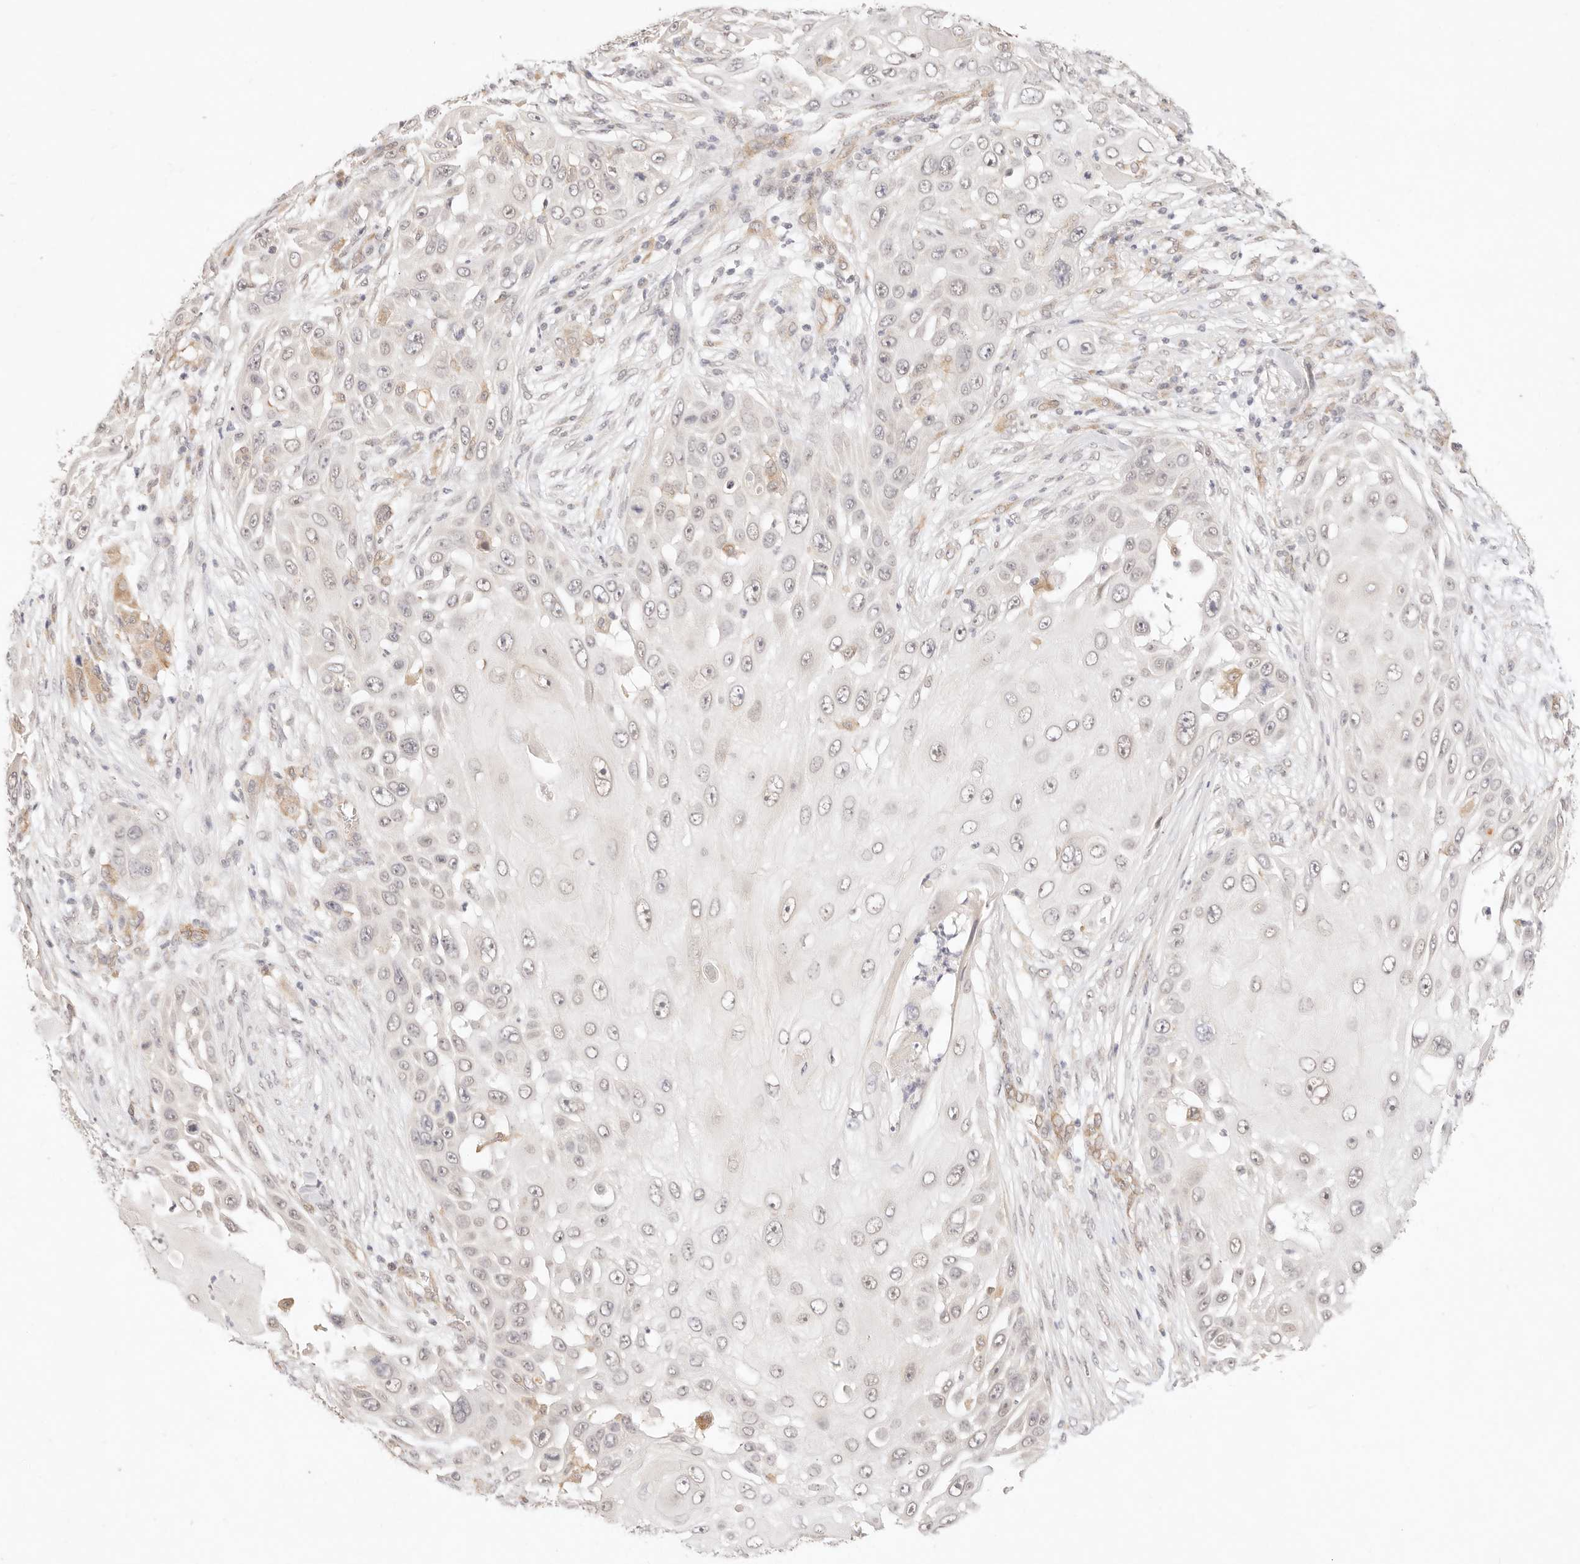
{"staining": {"intensity": "negative", "quantity": "none", "location": "none"}, "tissue": "skin cancer", "cell_type": "Tumor cells", "image_type": "cancer", "snomed": [{"axis": "morphology", "description": "Squamous cell carcinoma, NOS"}, {"axis": "topography", "description": "Skin"}], "caption": "An image of skin cancer stained for a protein shows no brown staining in tumor cells.", "gene": "GPR156", "patient": {"sex": "female", "age": 44}}